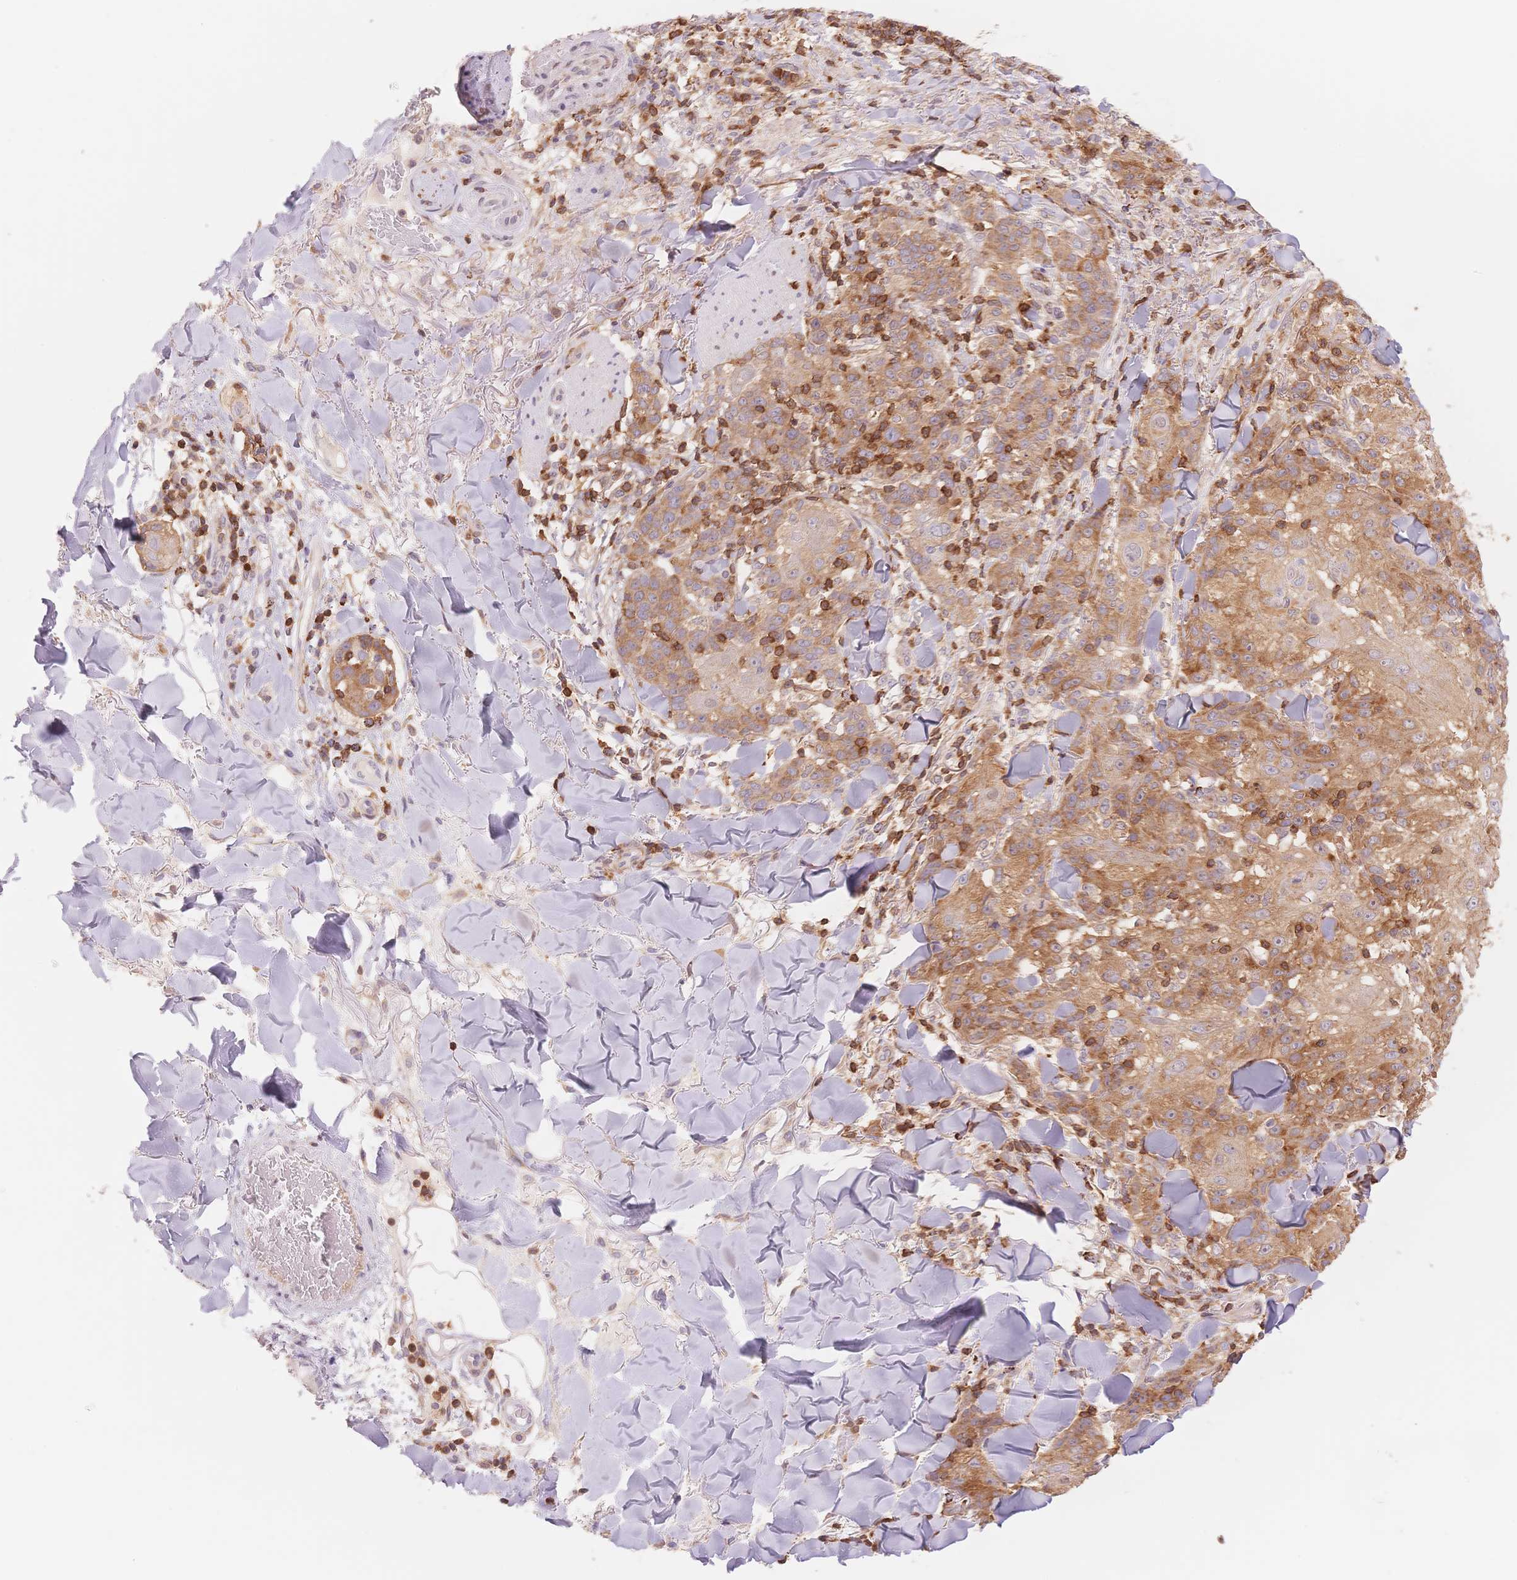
{"staining": {"intensity": "moderate", "quantity": ">75%", "location": "cytoplasmic/membranous"}, "tissue": "skin cancer", "cell_type": "Tumor cells", "image_type": "cancer", "snomed": [{"axis": "morphology", "description": "Normal tissue, NOS"}, {"axis": "morphology", "description": "Squamous cell carcinoma, NOS"}, {"axis": "topography", "description": "Skin"}], "caption": "A medium amount of moderate cytoplasmic/membranous staining is identified in approximately >75% of tumor cells in skin squamous cell carcinoma tissue.", "gene": "STK39", "patient": {"sex": "female", "age": 83}}